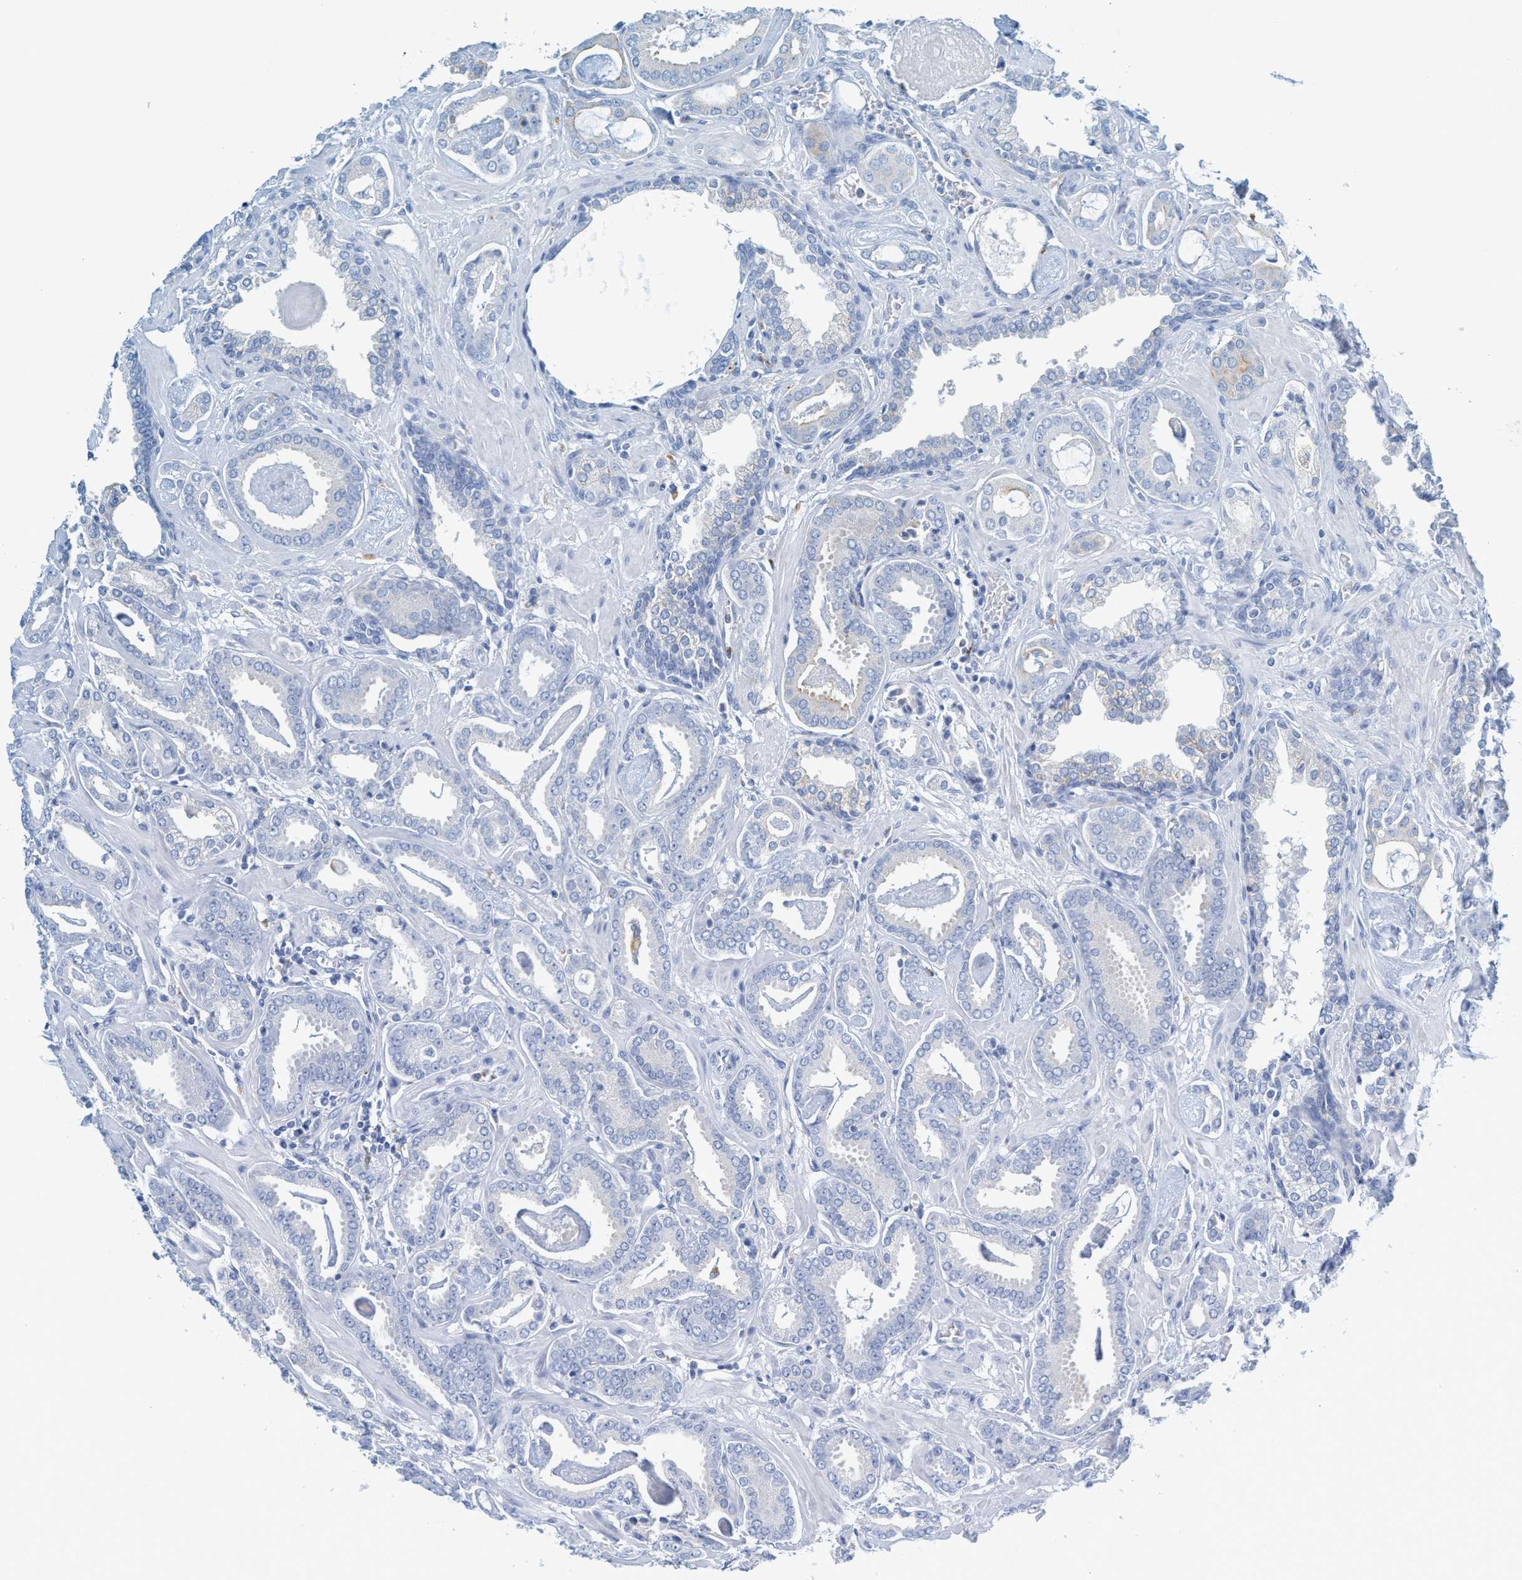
{"staining": {"intensity": "negative", "quantity": "none", "location": "none"}, "tissue": "prostate cancer", "cell_type": "Tumor cells", "image_type": "cancer", "snomed": [{"axis": "morphology", "description": "Adenocarcinoma, Low grade"}, {"axis": "topography", "description": "Prostate"}], "caption": "Protein analysis of adenocarcinoma (low-grade) (prostate) shows no significant expression in tumor cells.", "gene": "C21orf62", "patient": {"sex": "male", "age": 53}}